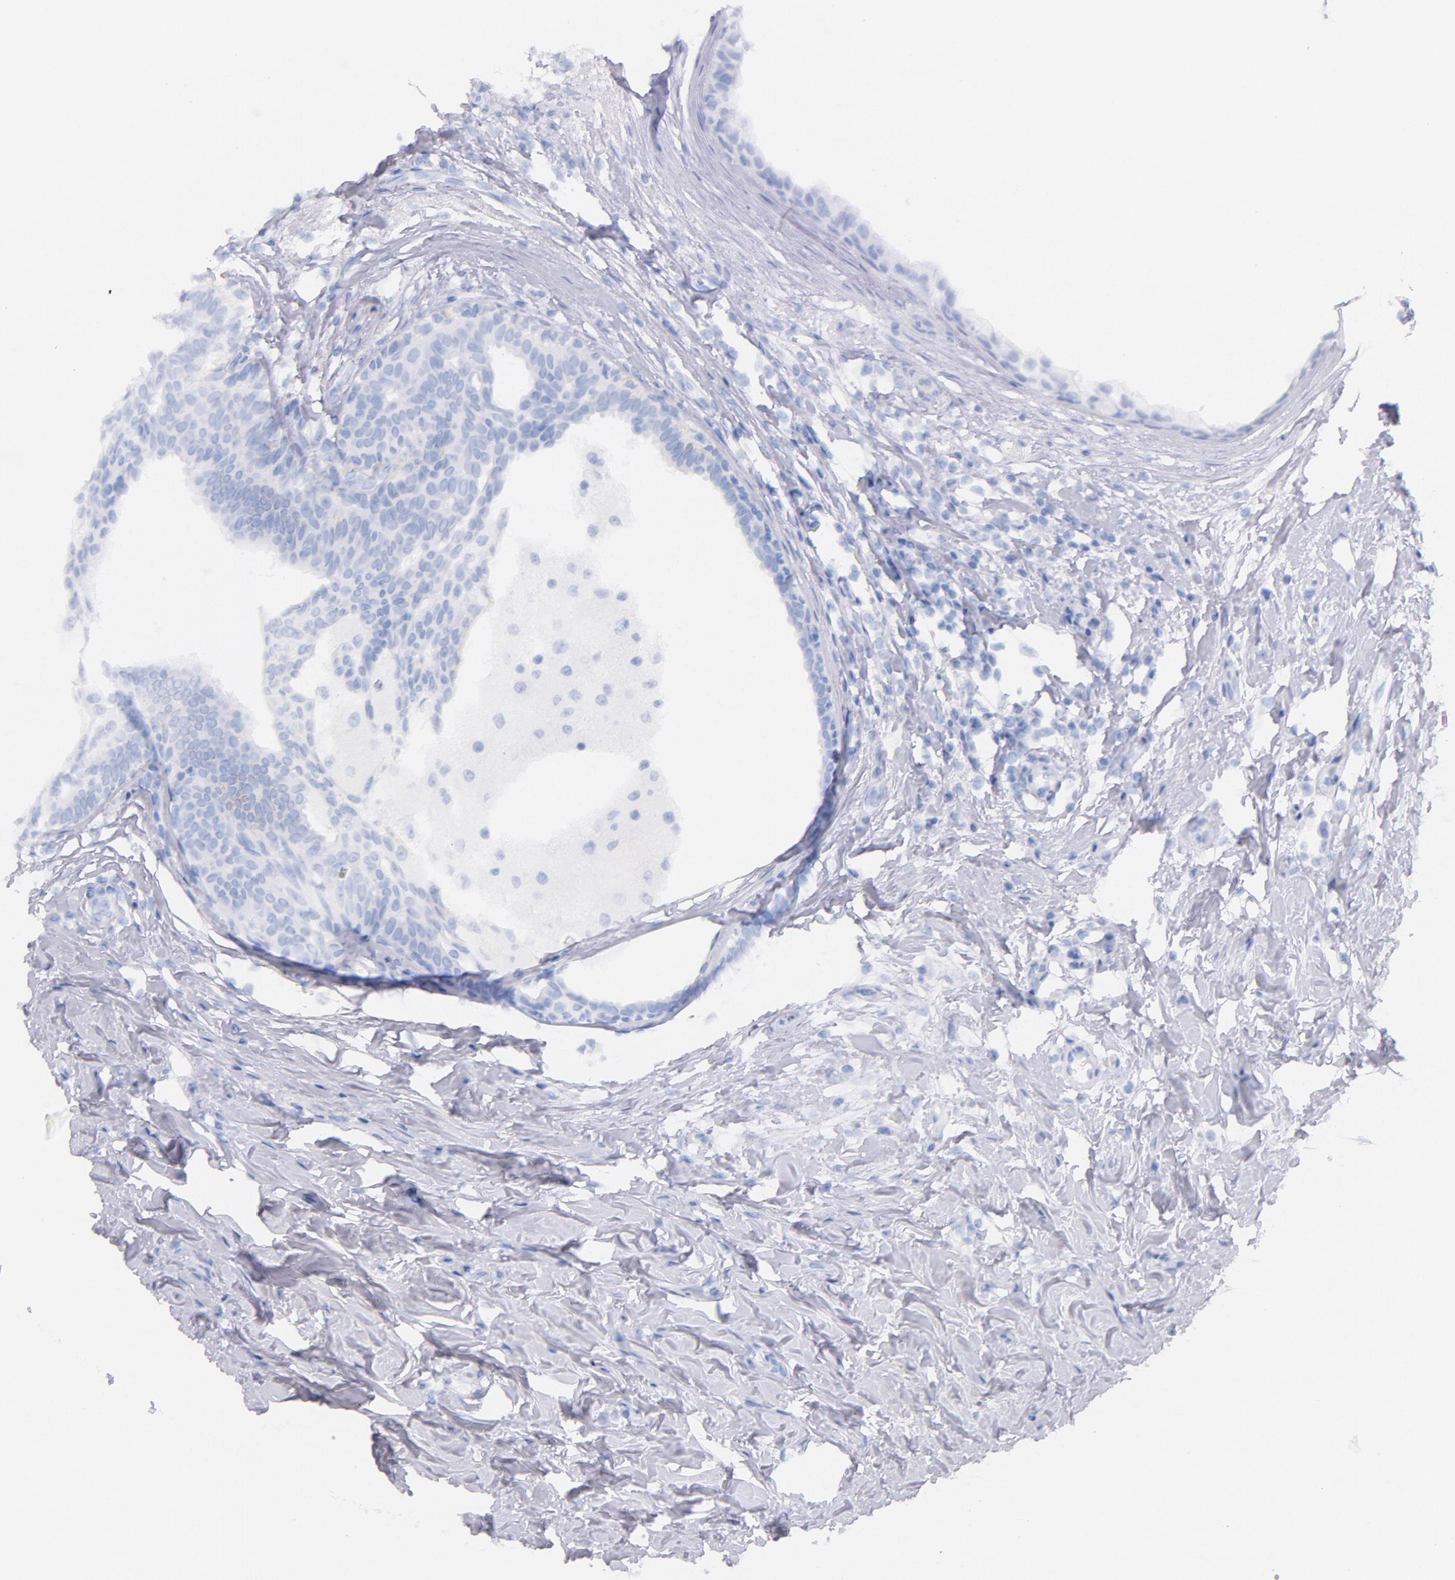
{"staining": {"intensity": "negative", "quantity": "none", "location": "none"}, "tissue": "breast cancer", "cell_type": "Tumor cells", "image_type": "cancer", "snomed": [{"axis": "morphology", "description": "Hyperplasia, NOS"}, {"axis": "topography", "description": "Breast"}], "caption": "There is no significant staining in tumor cells of breast cancer.", "gene": "CD44", "patient": {"sex": "female", "age": 47}}